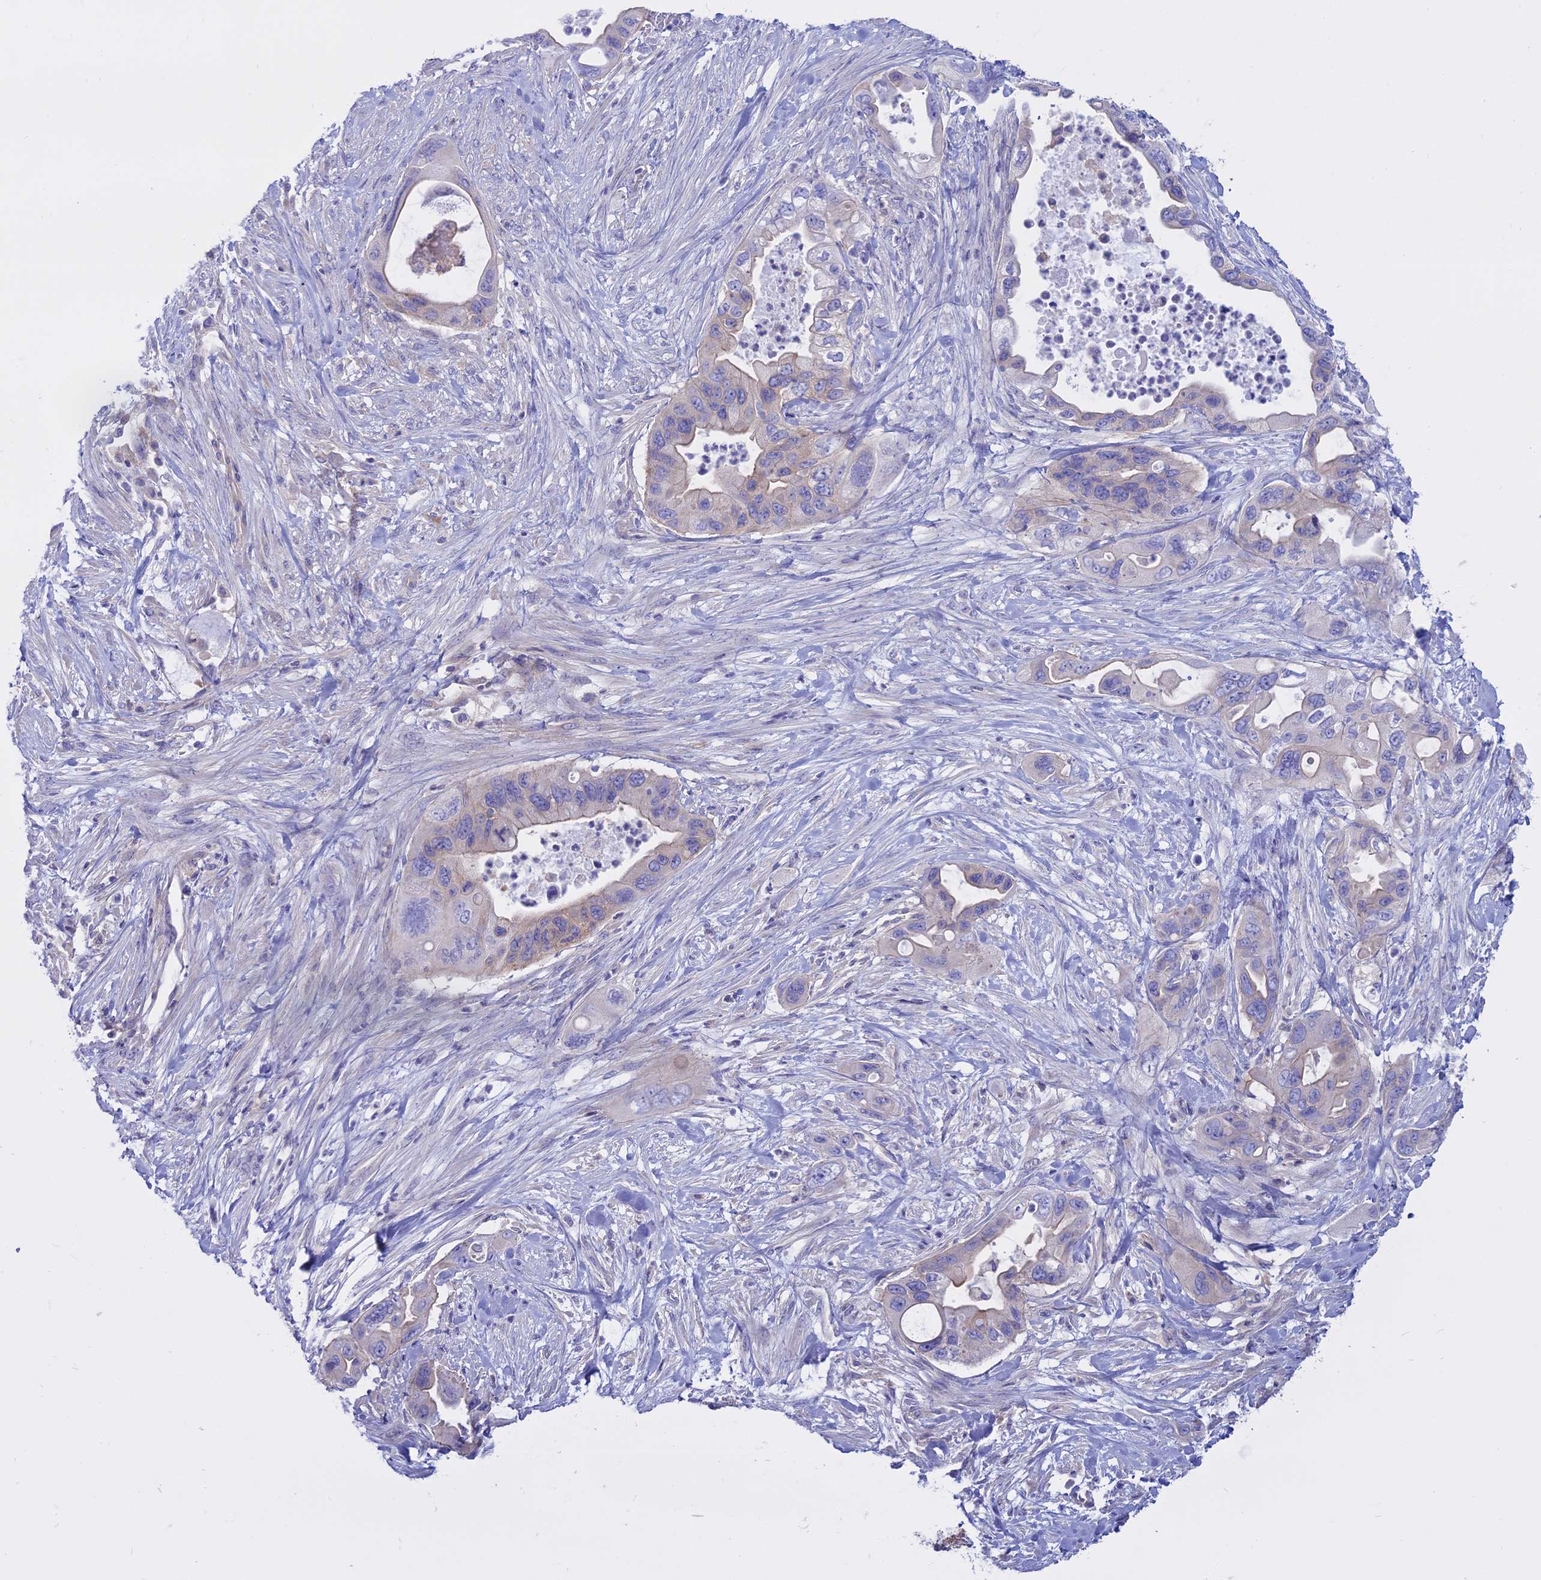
{"staining": {"intensity": "weak", "quantity": "<25%", "location": "cytoplasmic/membranous"}, "tissue": "pancreatic cancer", "cell_type": "Tumor cells", "image_type": "cancer", "snomed": [{"axis": "morphology", "description": "Adenocarcinoma, NOS"}, {"axis": "topography", "description": "Pancreas"}], "caption": "Adenocarcinoma (pancreatic) was stained to show a protein in brown. There is no significant positivity in tumor cells.", "gene": "AHCYL1", "patient": {"sex": "female", "age": 71}}